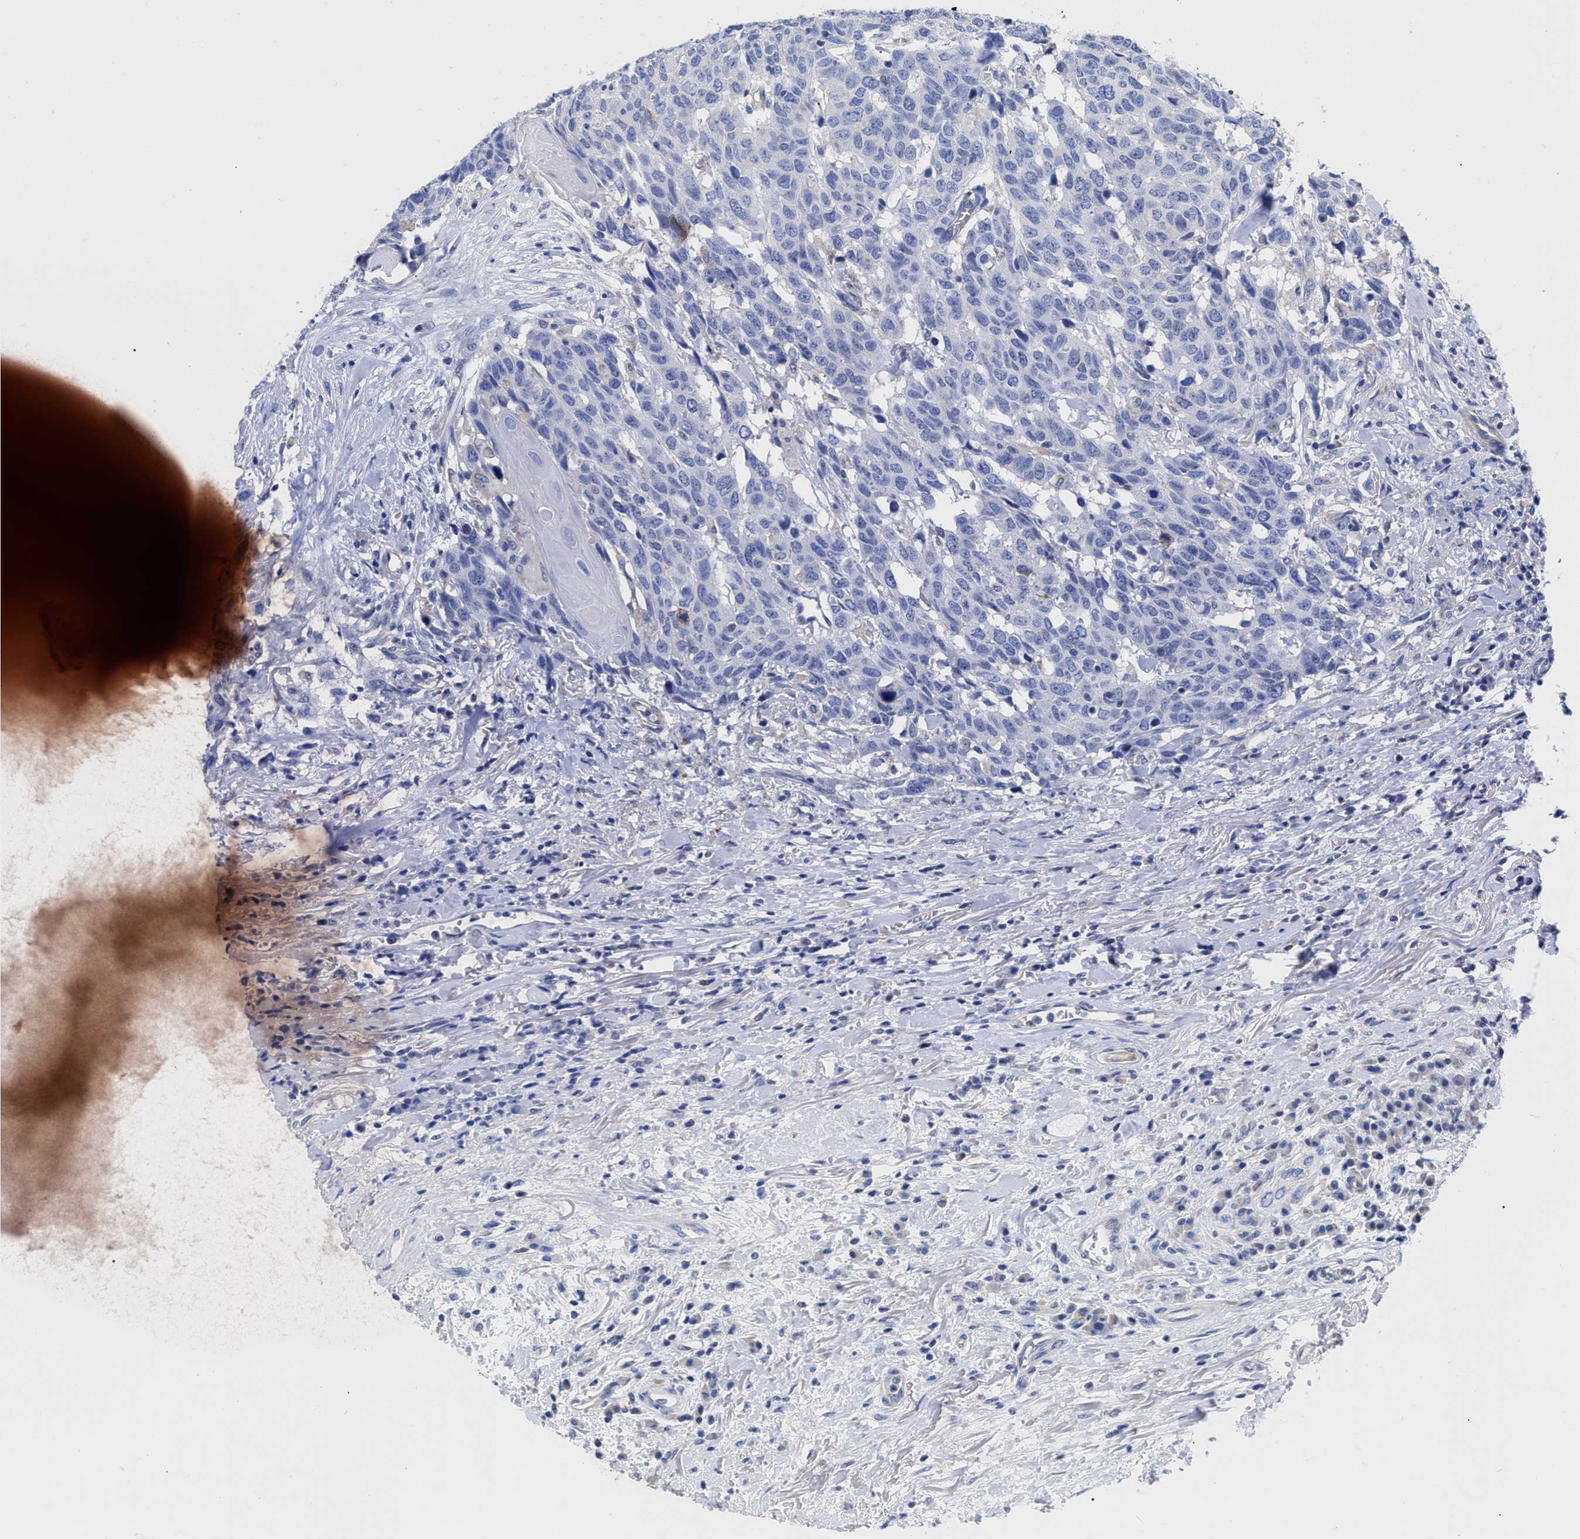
{"staining": {"intensity": "negative", "quantity": "none", "location": "none"}, "tissue": "head and neck cancer", "cell_type": "Tumor cells", "image_type": "cancer", "snomed": [{"axis": "morphology", "description": "Squamous cell carcinoma, NOS"}, {"axis": "topography", "description": "Head-Neck"}], "caption": "High power microscopy micrograph of an immunohistochemistry photomicrograph of head and neck squamous cell carcinoma, revealing no significant staining in tumor cells.", "gene": "IRAG2", "patient": {"sex": "male", "age": 66}}